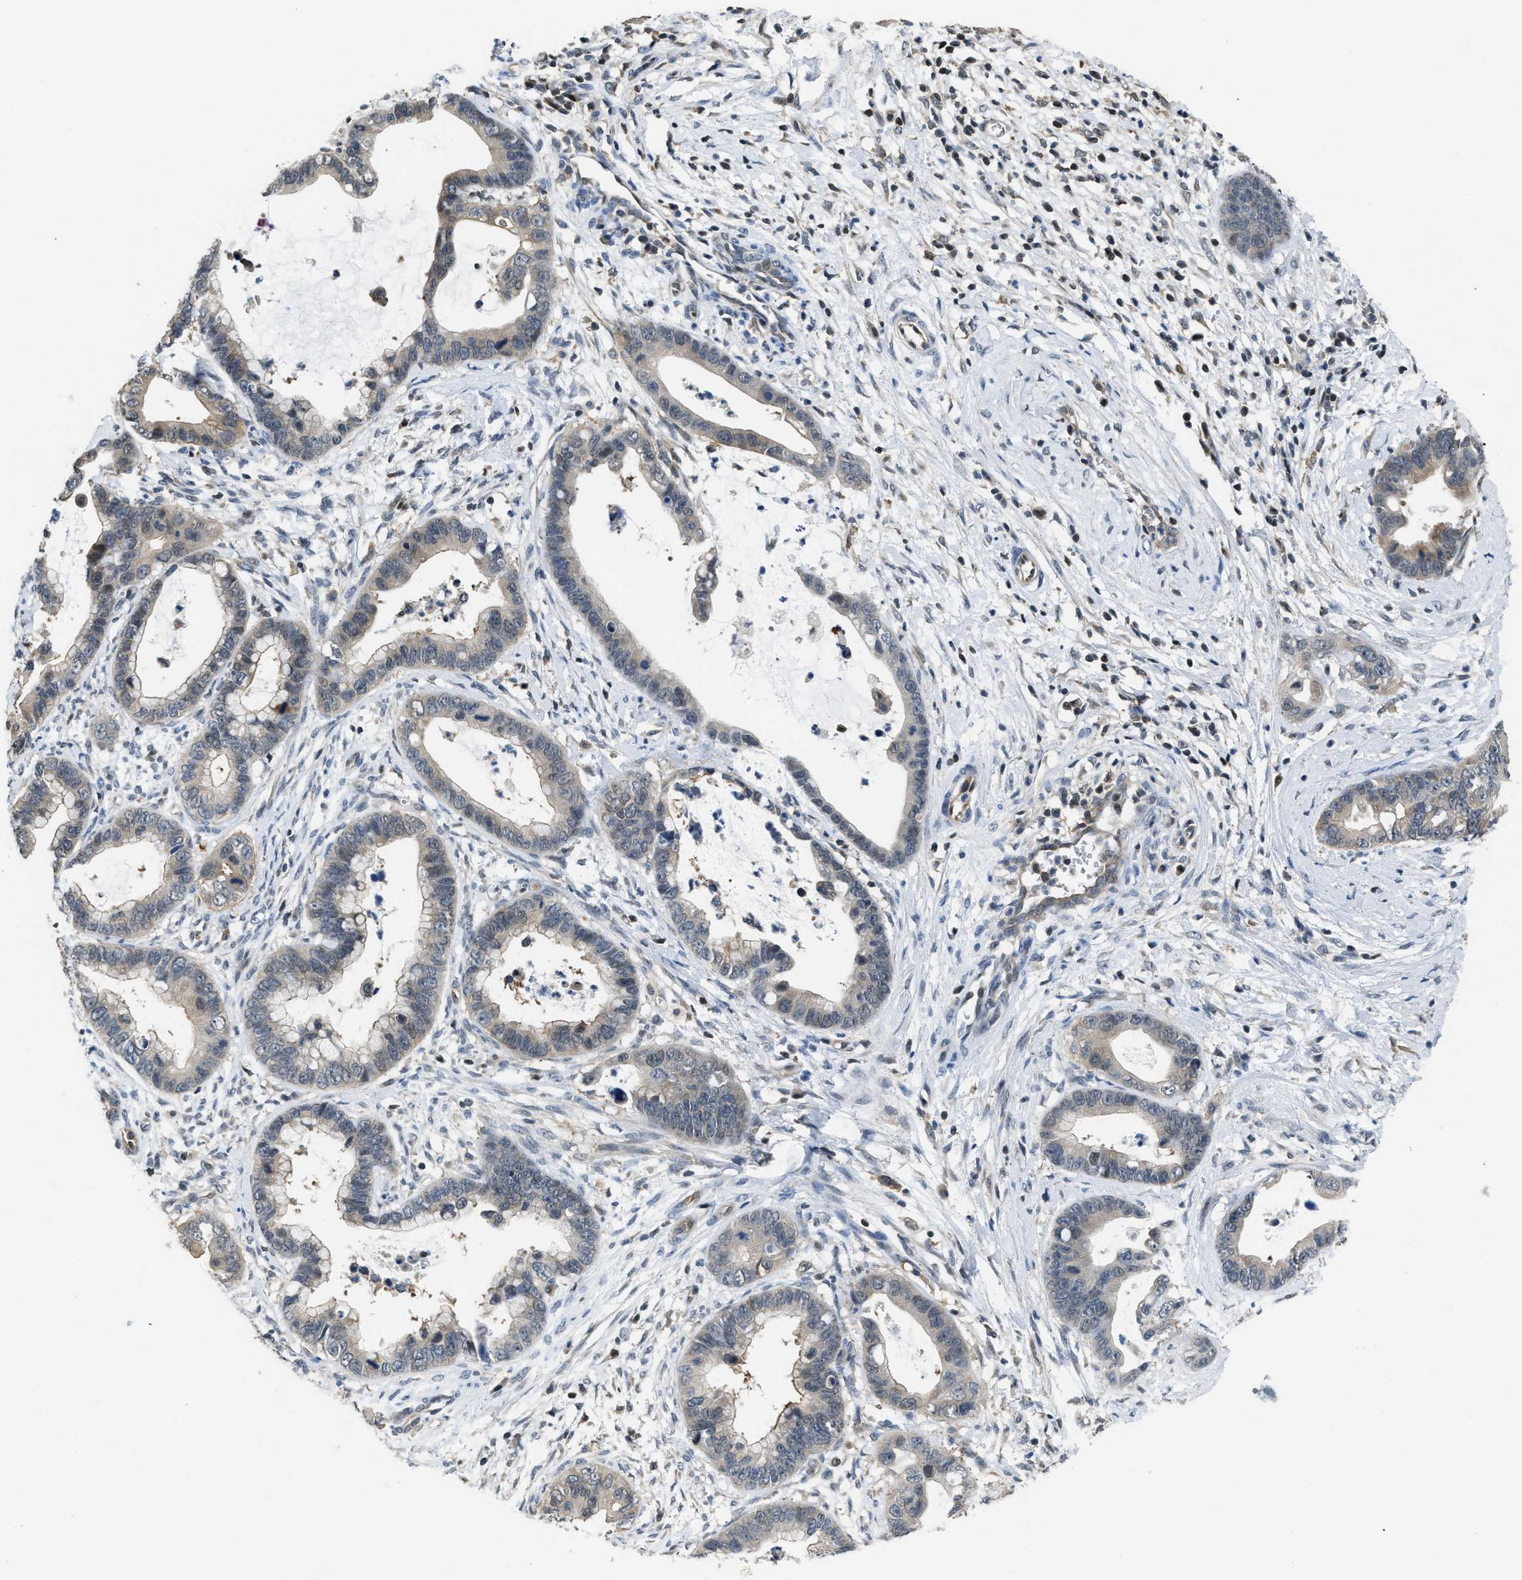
{"staining": {"intensity": "weak", "quantity": "25%-75%", "location": "cytoplasmic/membranous"}, "tissue": "cervical cancer", "cell_type": "Tumor cells", "image_type": "cancer", "snomed": [{"axis": "morphology", "description": "Adenocarcinoma, NOS"}, {"axis": "topography", "description": "Cervix"}], "caption": "Cervical cancer tissue displays weak cytoplasmic/membranous staining in about 25%-75% of tumor cells, visualized by immunohistochemistry.", "gene": "TES", "patient": {"sex": "female", "age": 44}}